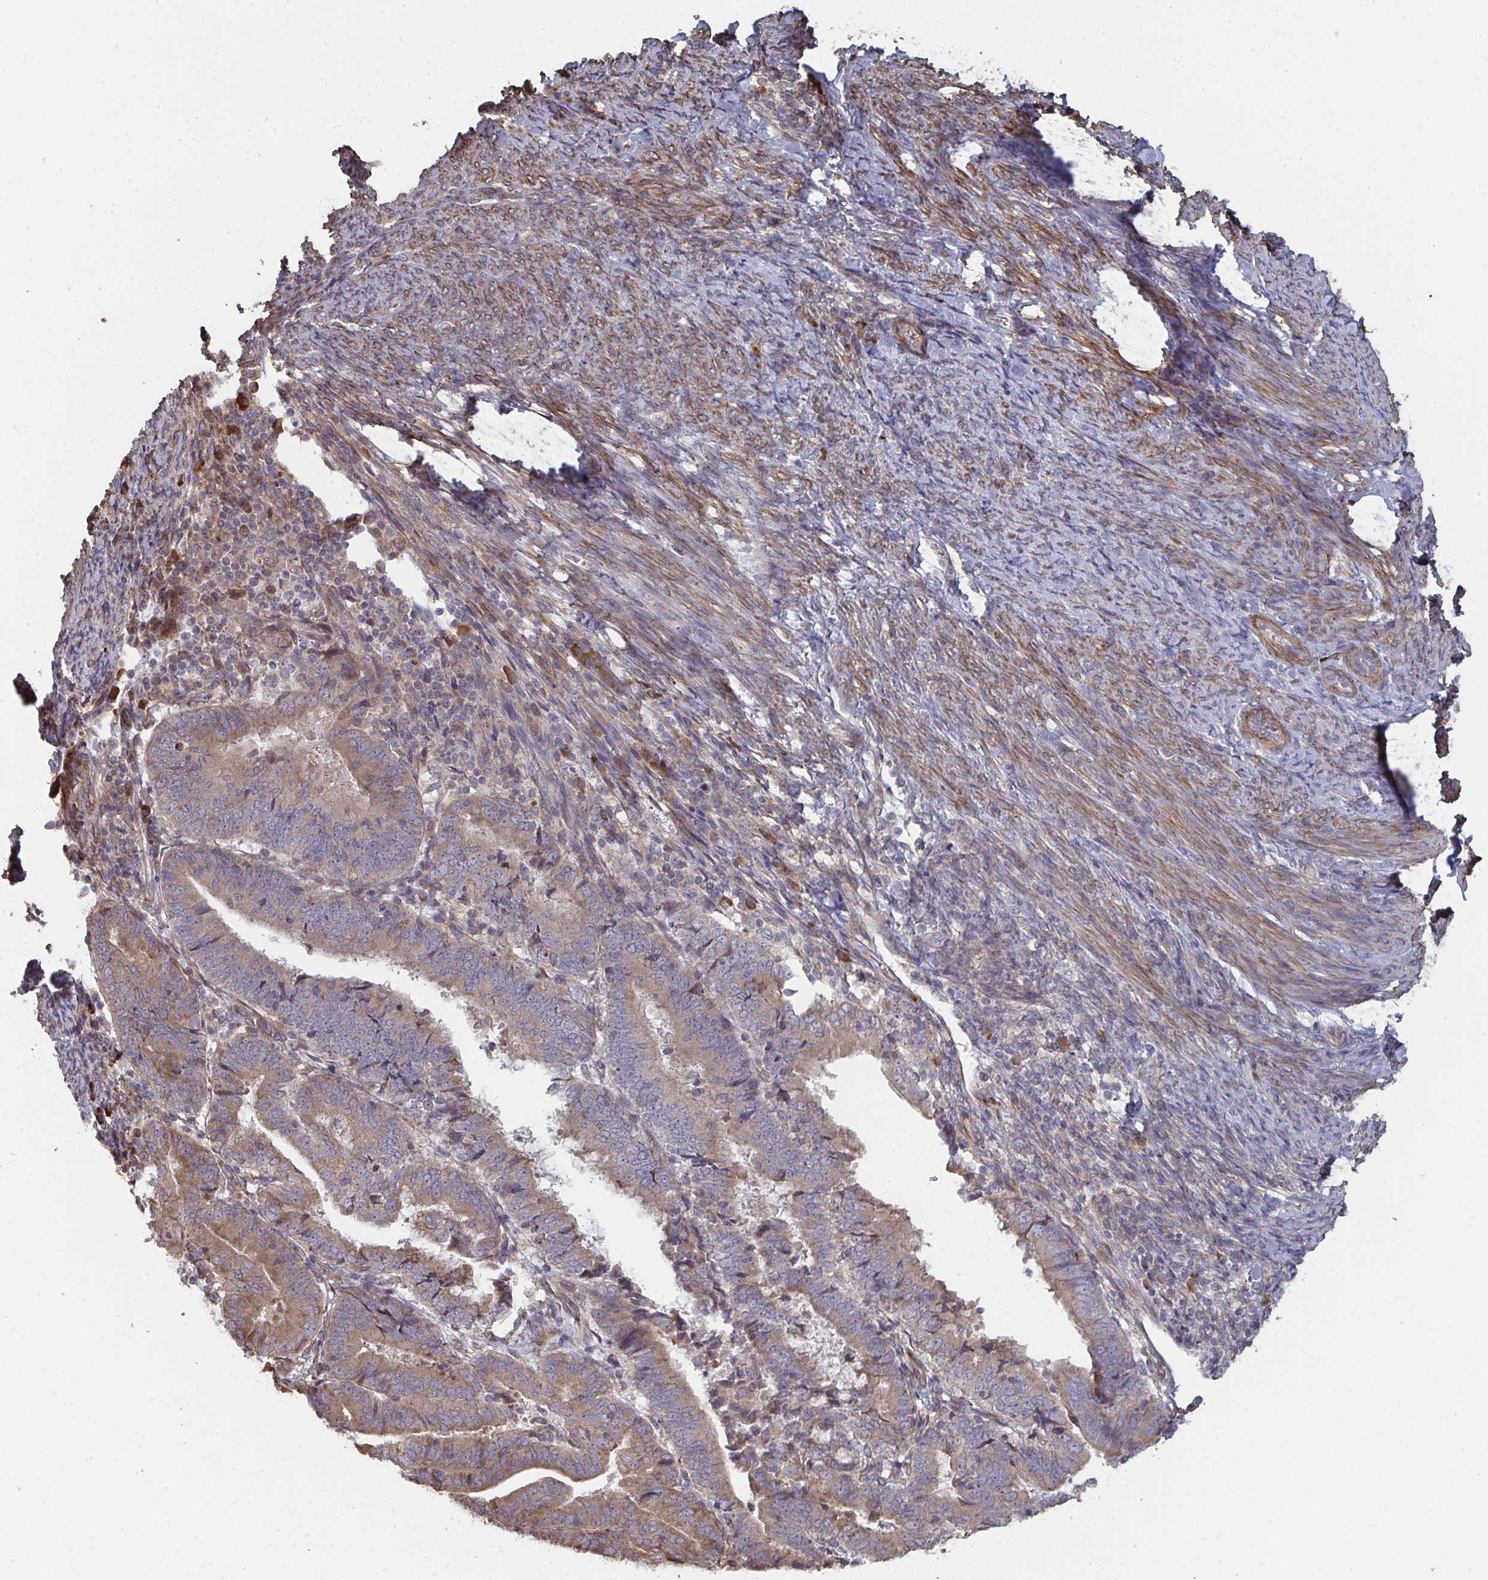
{"staining": {"intensity": "moderate", "quantity": ">75%", "location": "cytoplasmic/membranous"}, "tissue": "endometrial cancer", "cell_type": "Tumor cells", "image_type": "cancer", "snomed": [{"axis": "morphology", "description": "Adenocarcinoma, NOS"}, {"axis": "topography", "description": "Endometrium"}], "caption": "Moderate cytoplasmic/membranous expression for a protein is appreciated in approximately >75% of tumor cells of endometrial adenocarcinoma using immunohistochemistry.", "gene": "ZFYVE28", "patient": {"sex": "female", "age": 70}}